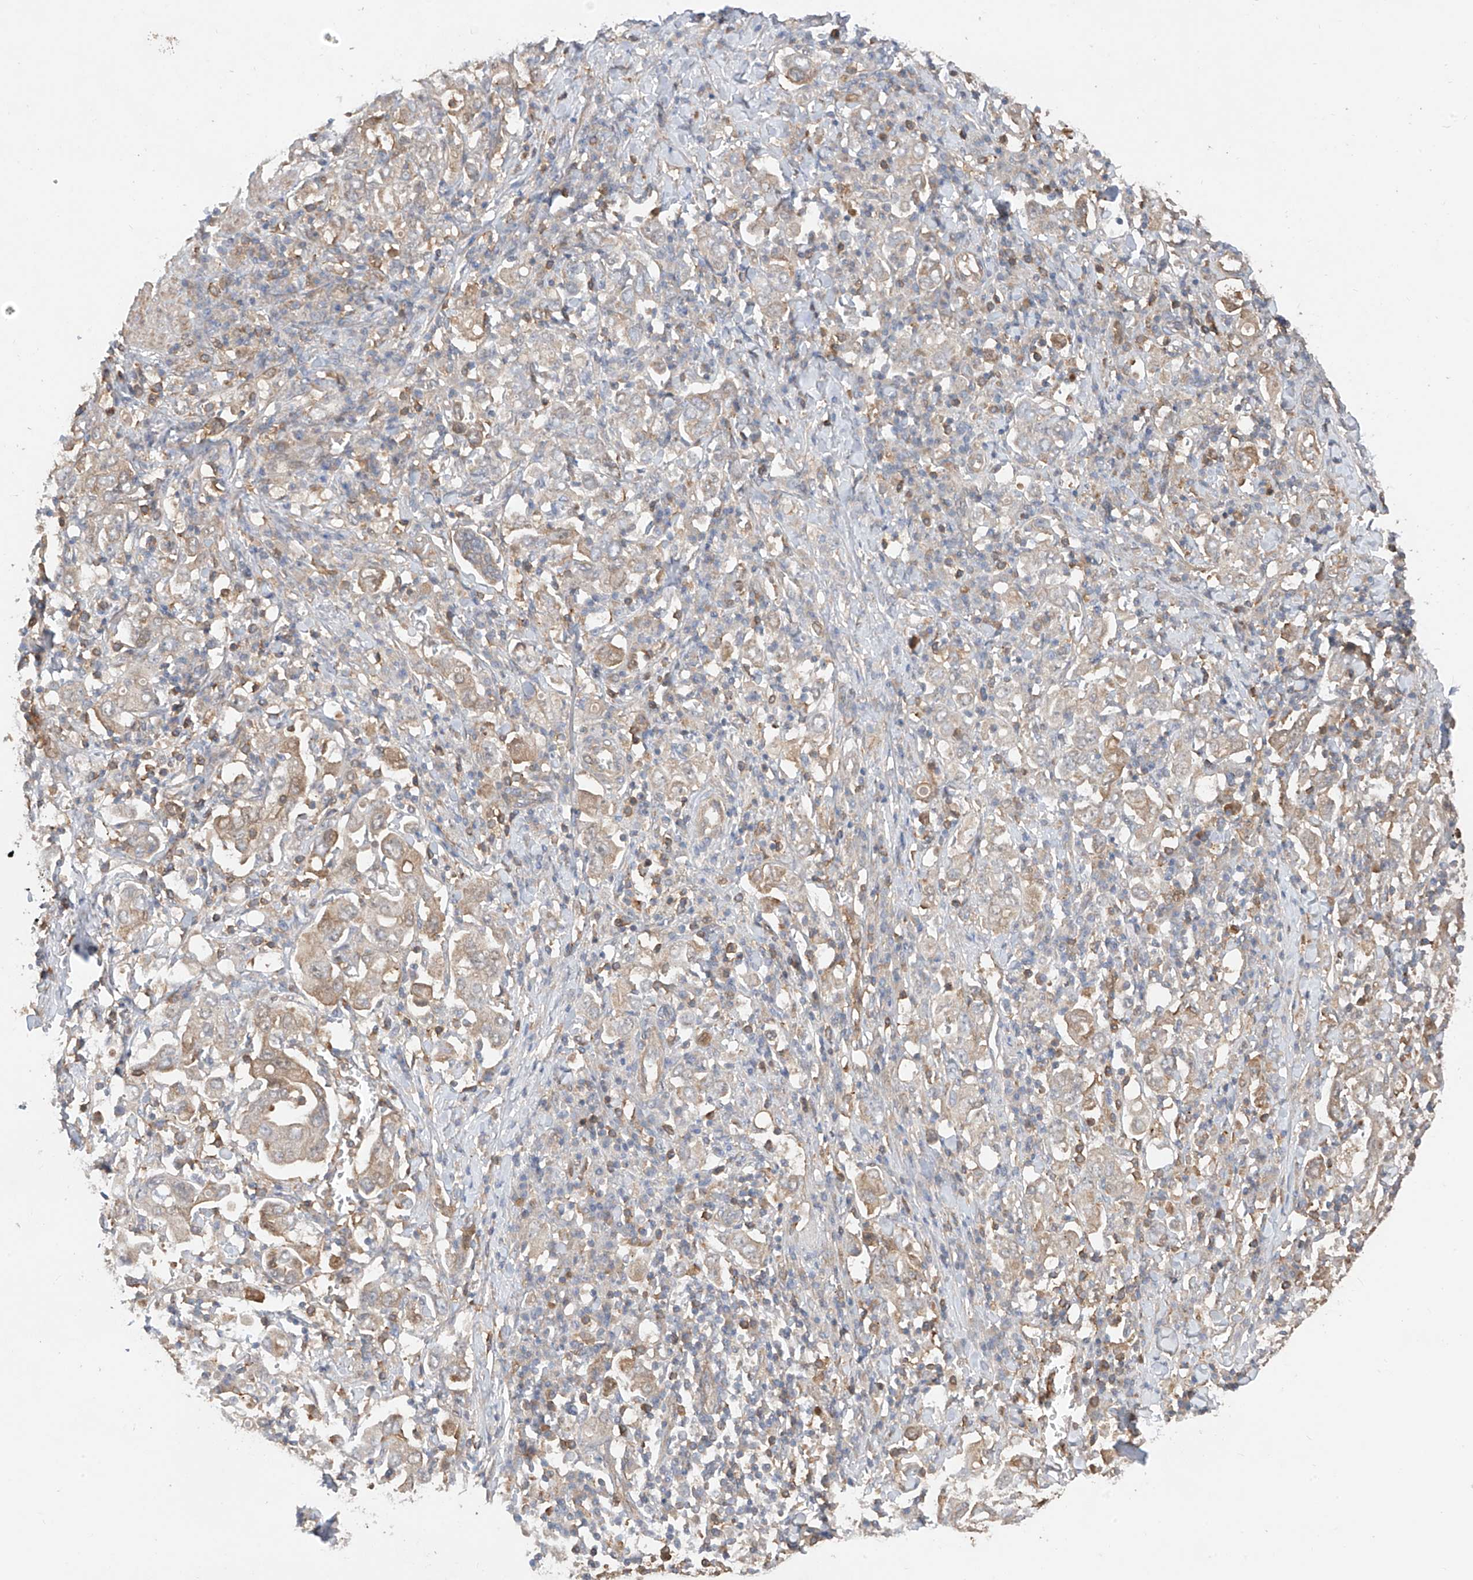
{"staining": {"intensity": "weak", "quantity": "25%-75%", "location": "cytoplasmic/membranous"}, "tissue": "stomach cancer", "cell_type": "Tumor cells", "image_type": "cancer", "snomed": [{"axis": "morphology", "description": "Adenocarcinoma, NOS"}, {"axis": "topography", "description": "Stomach, upper"}], "caption": "Immunohistochemical staining of stomach adenocarcinoma displays low levels of weak cytoplasmic/membranous expression in approximately 25%-75% of tumor cells.", "gene": "CACNA2D4", "patient": {"sex": "male", "age": 62}}